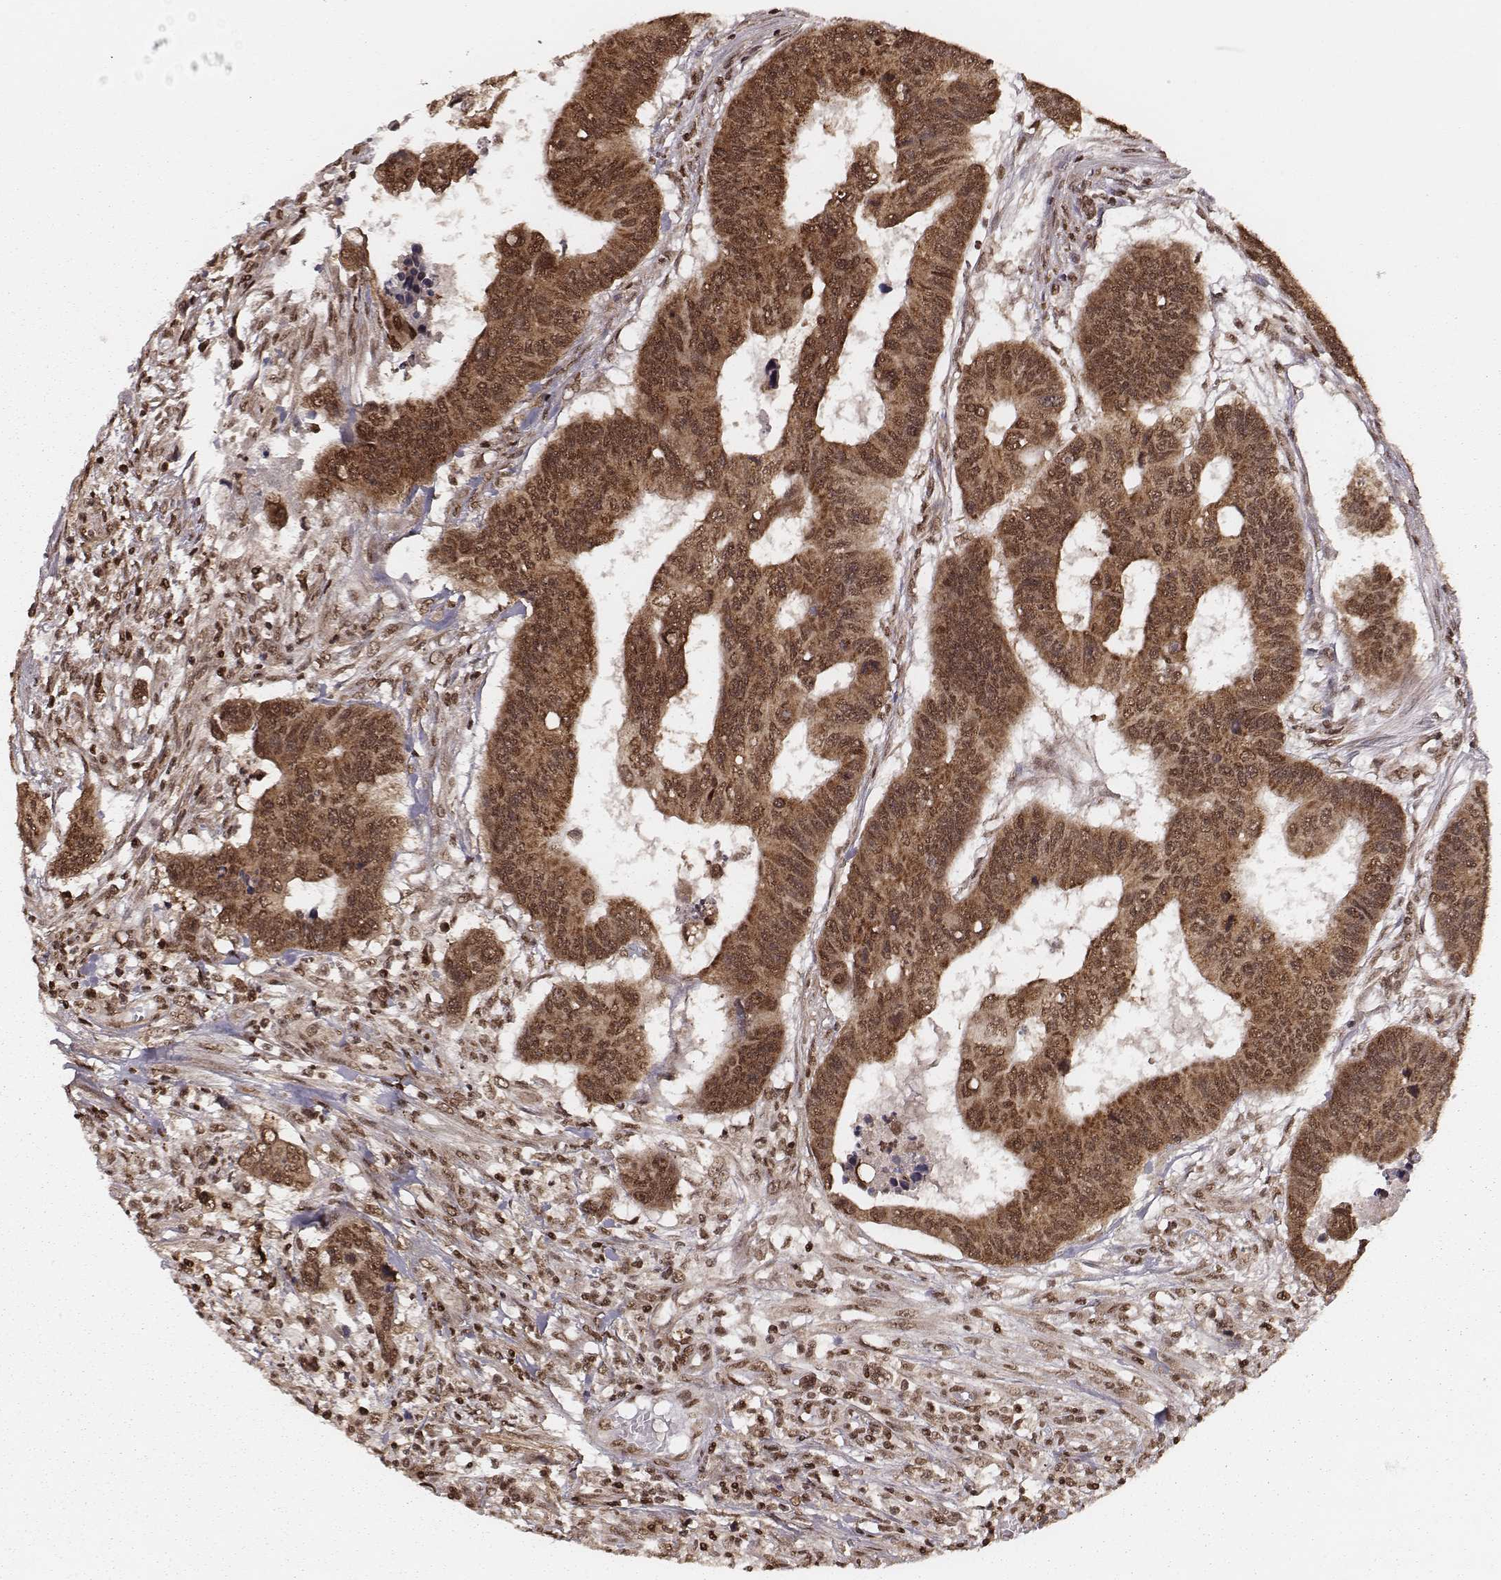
{"staining": {"intensity": "strong", "quantity": ">75%", "location": "cytoplasmic/membranous,nuclear"}, "tissue": "colorectal cancer", "cell_type": "Tumor cells", "image_type": "cancer", "snomed": [{"axis": "morphology", "description": "Adenocarcinoma, NOS"}, {"axis": "topography", "description": "Rectum"}], "caption": "A photomicrograph showing strong cytoplasmic/membranous and nuclear positivity in approximately >75% of tumor cells in adenocarcinoma (colorectal), as visualized by brown immunohistochemical staining.", "gene": "NFX1", "patient": {"sex": "female", "age": 85}}